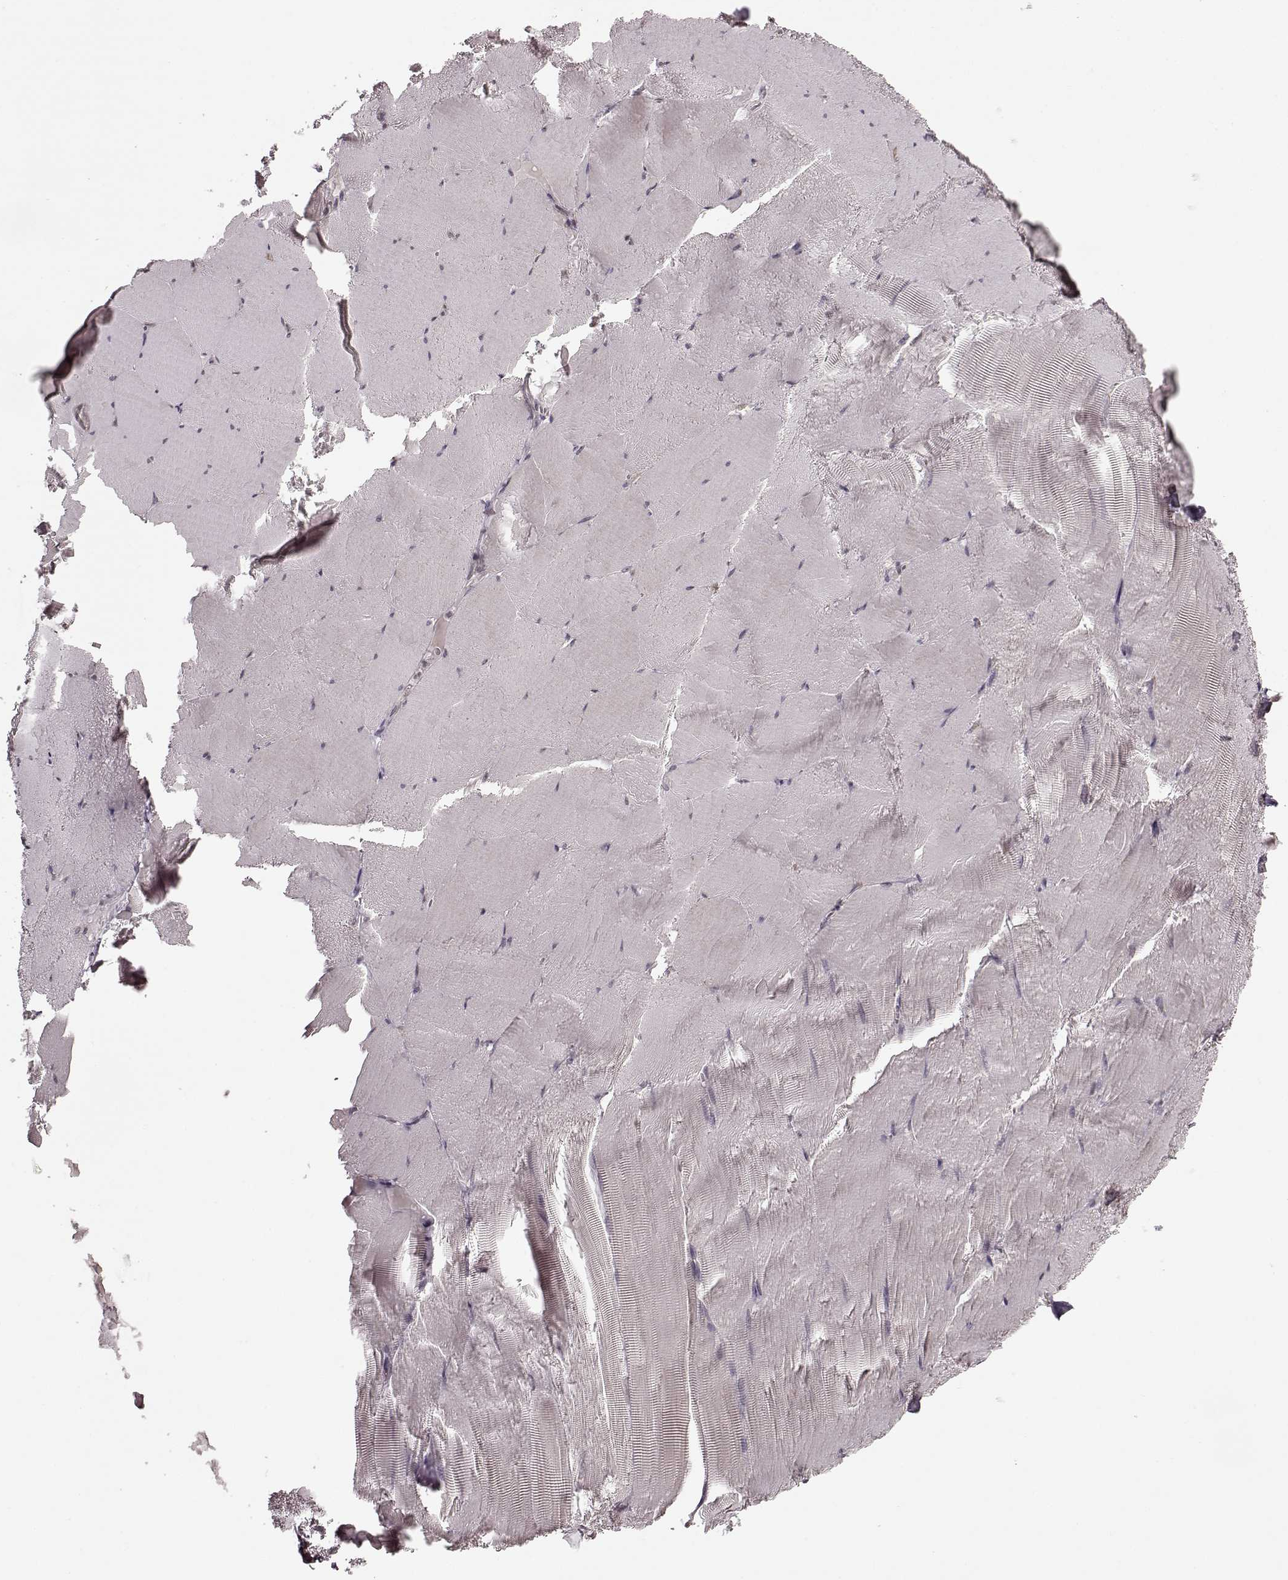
{"staining": {"intensity": "negative", "quantity": "none", "location": "none"}, "tissue": "skeletal muscle", "cell_type": "Myocytes", "image_type": "normal", "snomed": [{"axis": "morphology", "description": "Normal tissue, NOS"}, {"axis": "morphology", "description": "Malignant melanoma, Metastatic site"}, {"axis": "topography", "description": "Skeletal muscle"}], "caption": "Human skeletal muscle stained for a protein using IHC demonstrates no expression in myocytes.", "gene": "FSHB", "patient": {"sex": "male", "age": 50}}